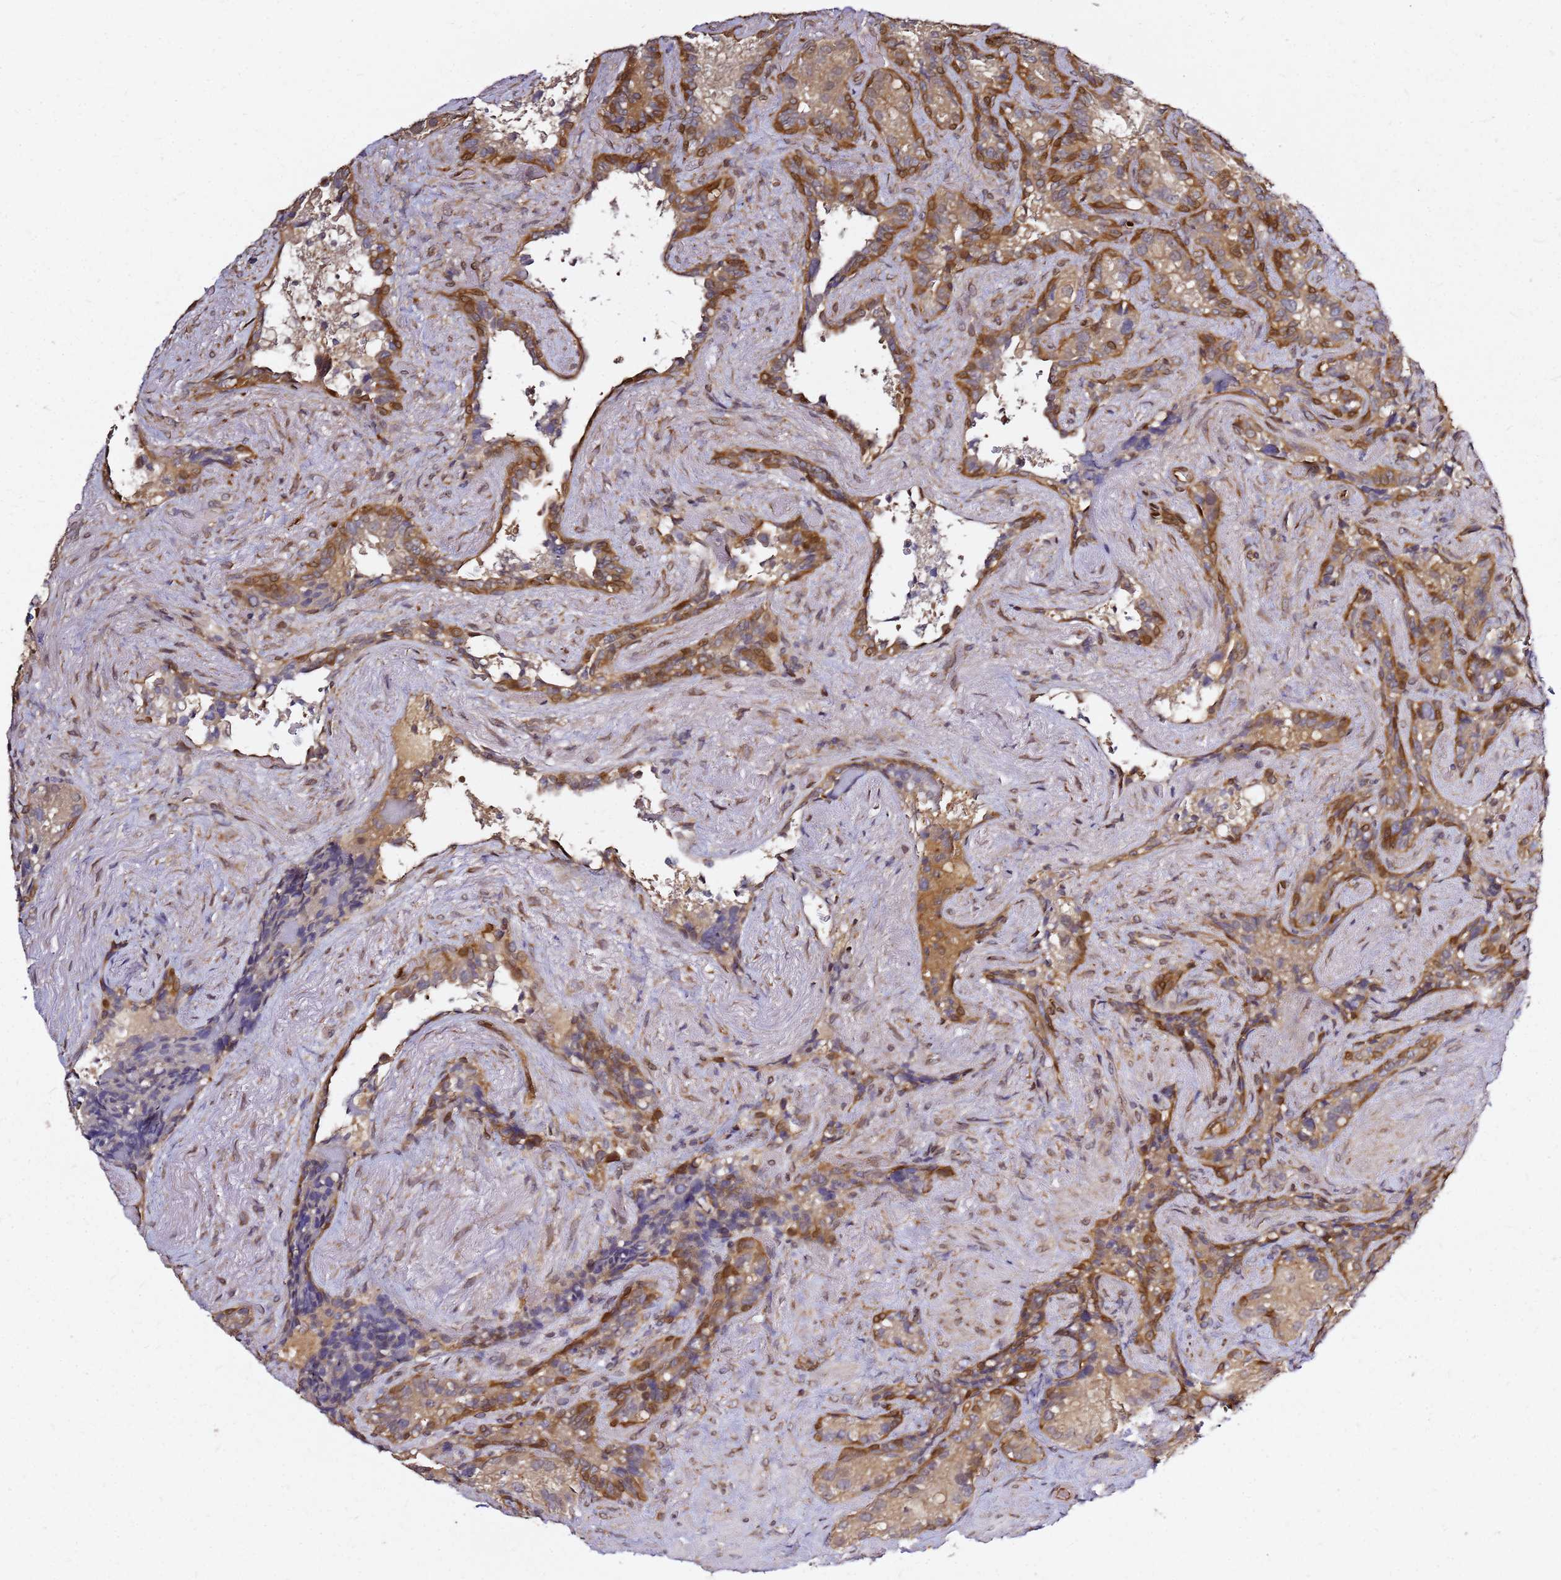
{"staining": {"intensity": "moderate", "quantity": "25%-75%", "location": "cytoplasmic/membranous,nuclear"}, "tissue": "seminal vesicle", "cell_type": "Glandular cells", "image_type": "normal", "snomed": [{"axis": "morphology", "description": "Normal tissue, NOS"}, {"axis": "topography", "description": "Seminal veicle"}], "caption": "An image showing moderate cytoplasmic/membranous,nuclear staining in approximately 25%-75% of glandular cells in normal seminal vesicle, as visualized by brown immunohistochemical staining.", "gene": "NUDT14", "patient": {"sex": "male", "age": 62}}